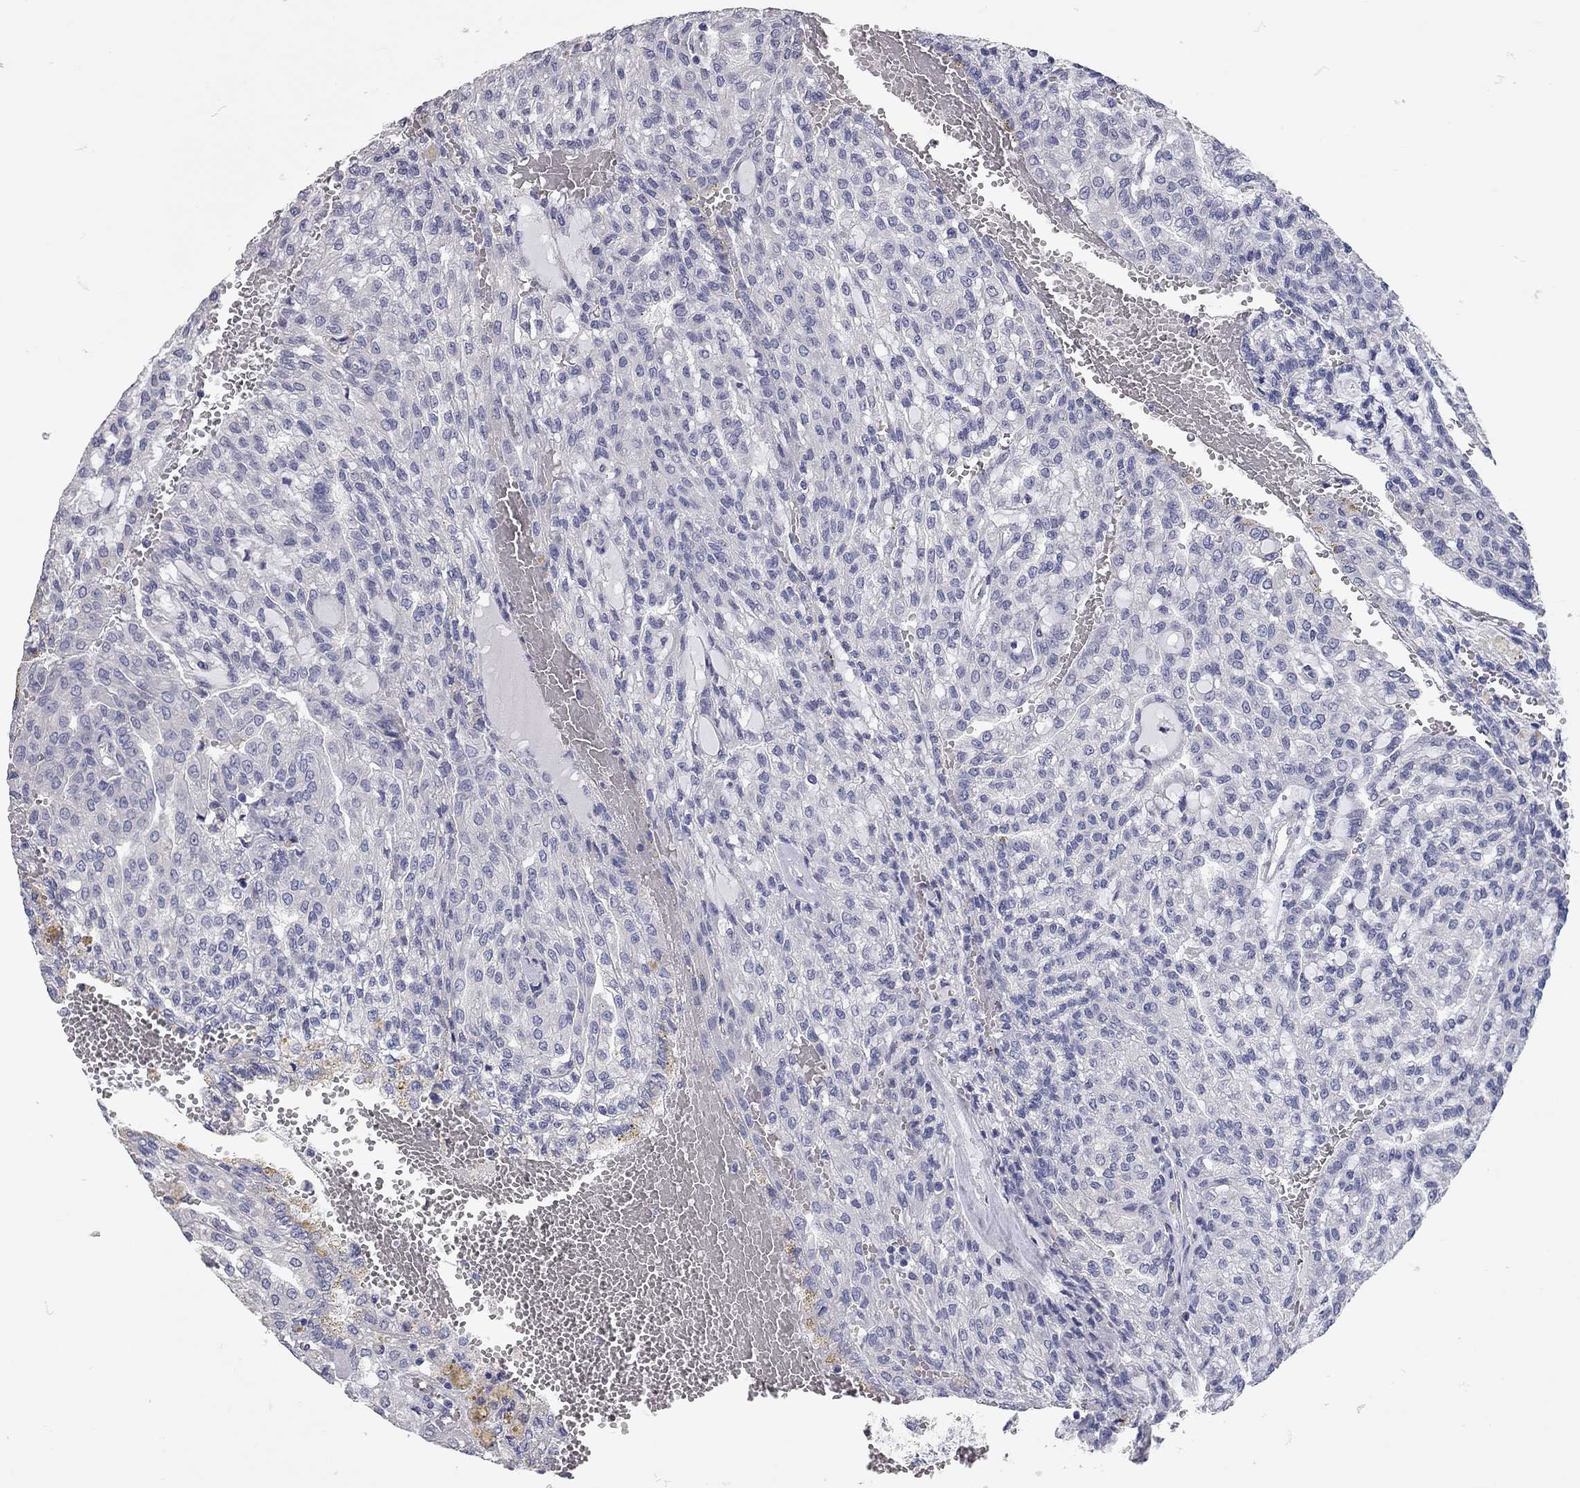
{"staining": {"intensity": "negative", "quantity": "none", "location": "none"}, "tissue": "renal cancer", "cell_type": "Tumor cells", "image_type": "cancer", "snomed": [{"axis": "morphology", "description": "Adenocarcinoma, NOS"}, {"axis": "topography", "description": "Kidney"}], "caption": "Immunohistochemistry of renal adenocarcinoma reveals no expression in tumor cells. (Brightfield microscopy of DAB immunohistochemistry at high magnification).", "gene": "C10orf90", "patient": {"sex": "male", "age": 63}}